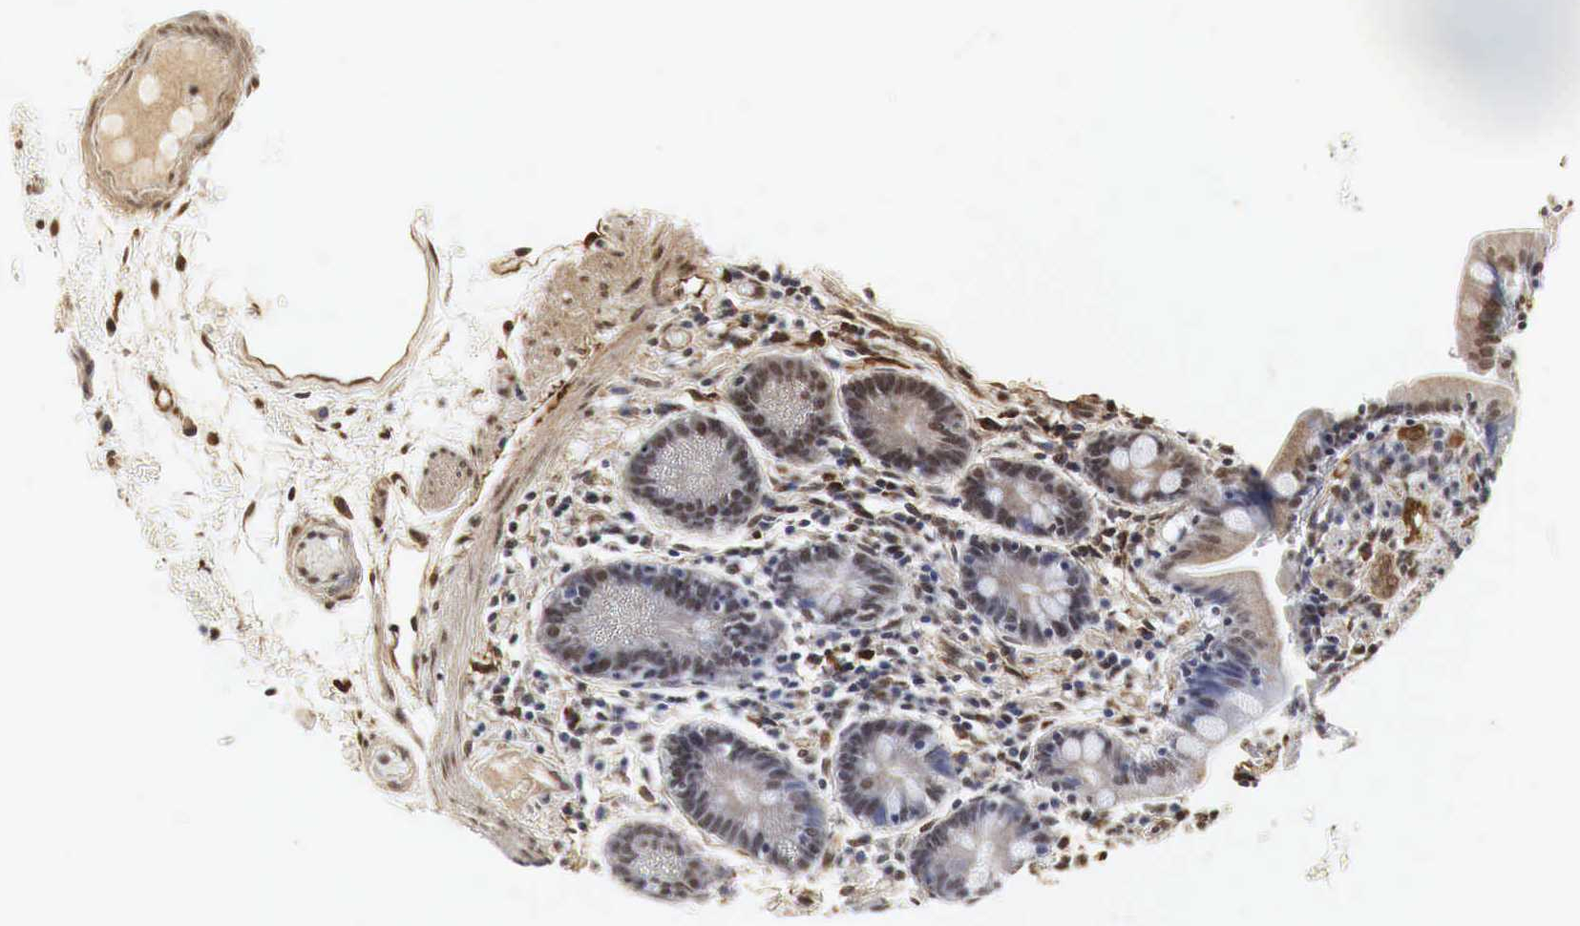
{"staining": {"intensity": "moderate", "quantity": "25%-75%", "location": "cytoplasmic/membranous,nuclear"}, "tissue": "small intestine", "cell_type": "Glandular cells", "image_type": "normal", "snomed": [{"axis": "morphology", "description": "Normal tissue, NOS"}, {"axis": "topography", "description": "Small intestine"}], "caption": "This histopathology image exhibits immunohistochemistry staining of normal small intestine, with medium moderate cytoplasmic/membranous,nuclear expression in about 25%-75% of glandular cells.", "gene": "SPIN1", "patient": {"sex": "female", "age": 69}}